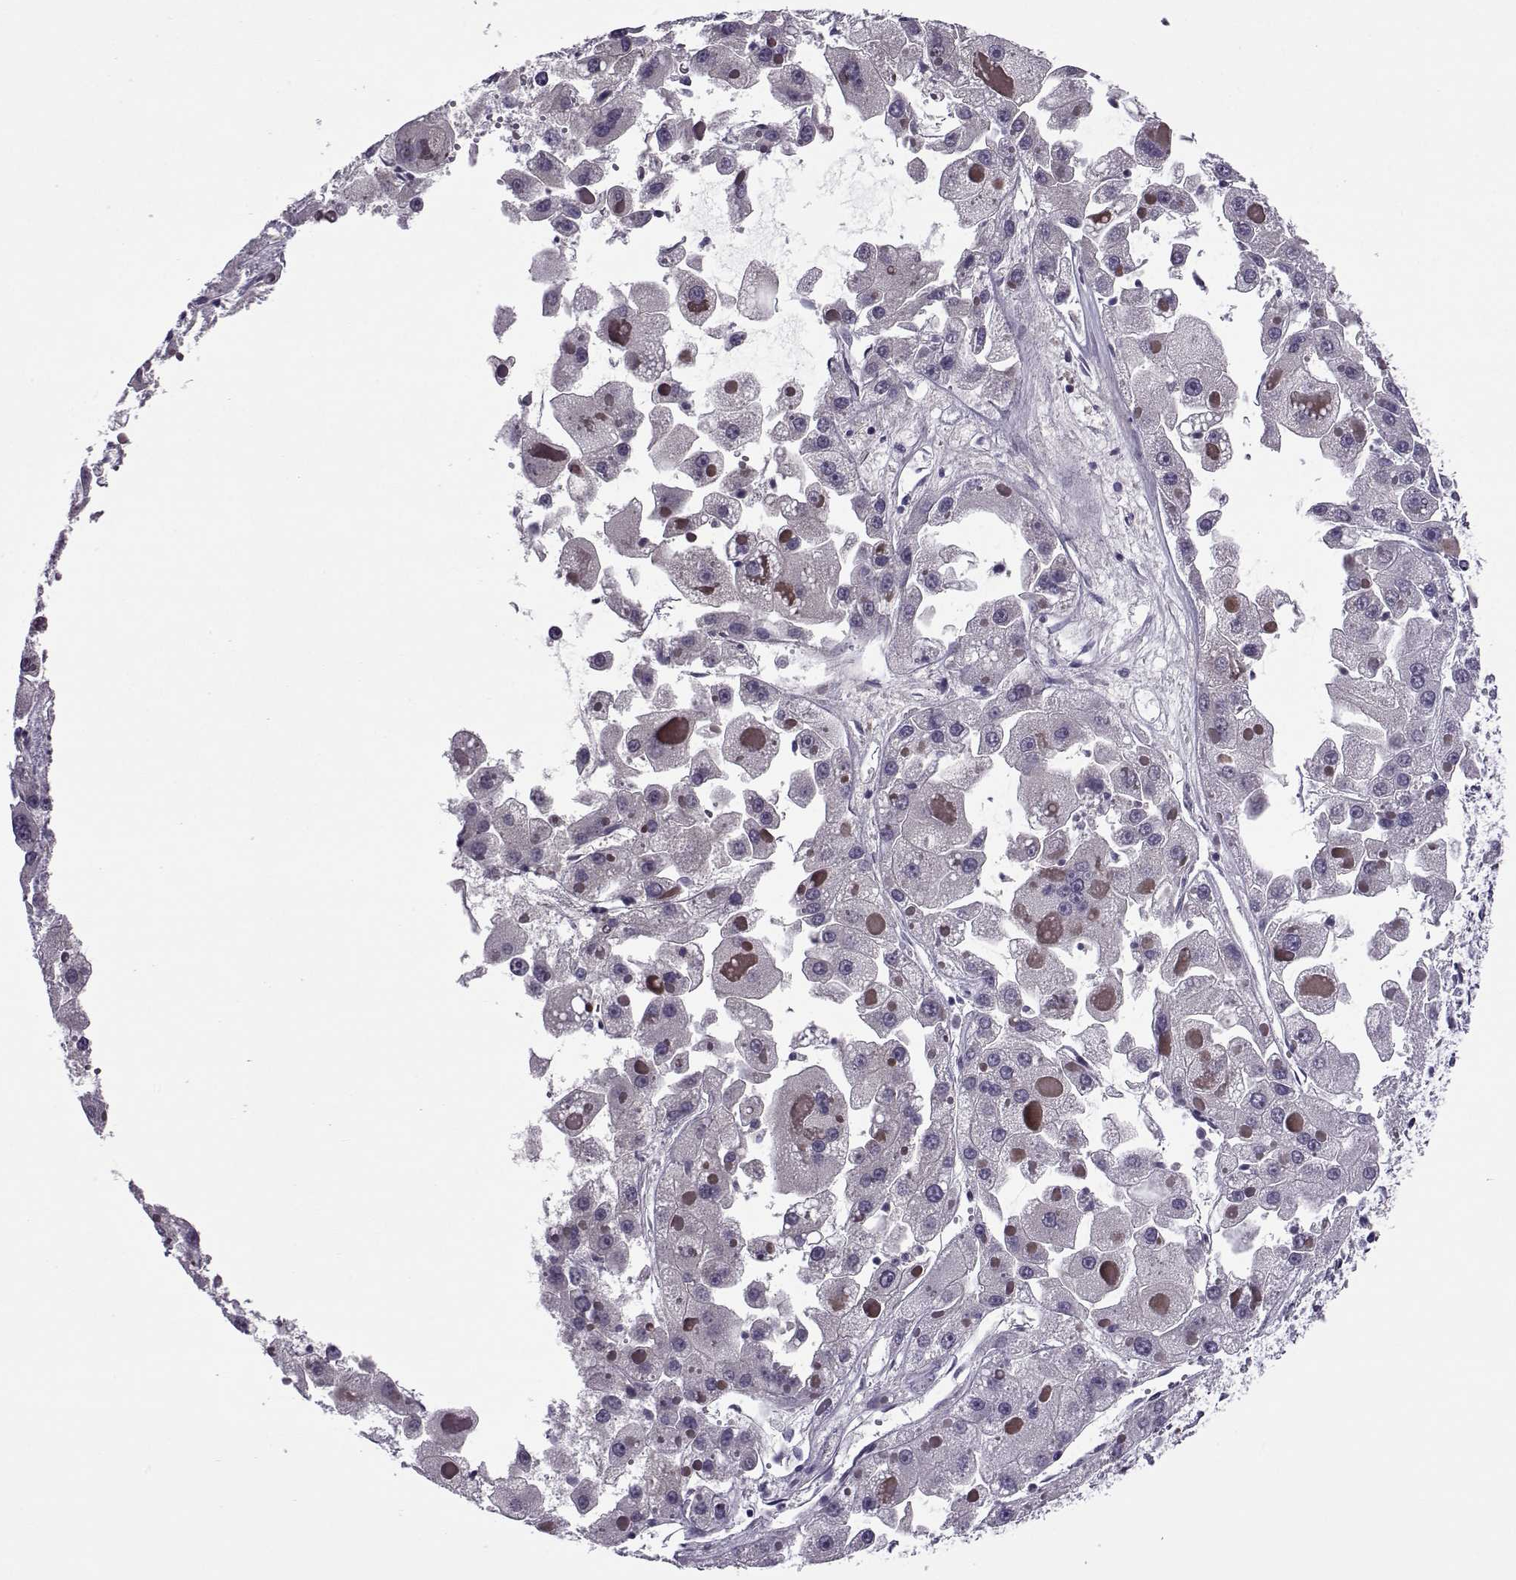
{"staining": {"intensity": "moderate", "quantity": "<25%", "location": "cytoplasmic/membranous"}, "tissue": "liver cancer", "cell_type": "Tumor cells", "image_type": "cancer", "snomed": [{"axis": "morphology", "description": "Carcinoma, Hepatocellular, NOS"}, {"axis": "topography", "description": "Liver"}], "caption": "Tumor cells reveal moderate cytoplasmic/membranous expression in approximately <25% of cells in liver cancer.", "gene": "OIP5", "patient": {"sex": "female", "age": 73}}